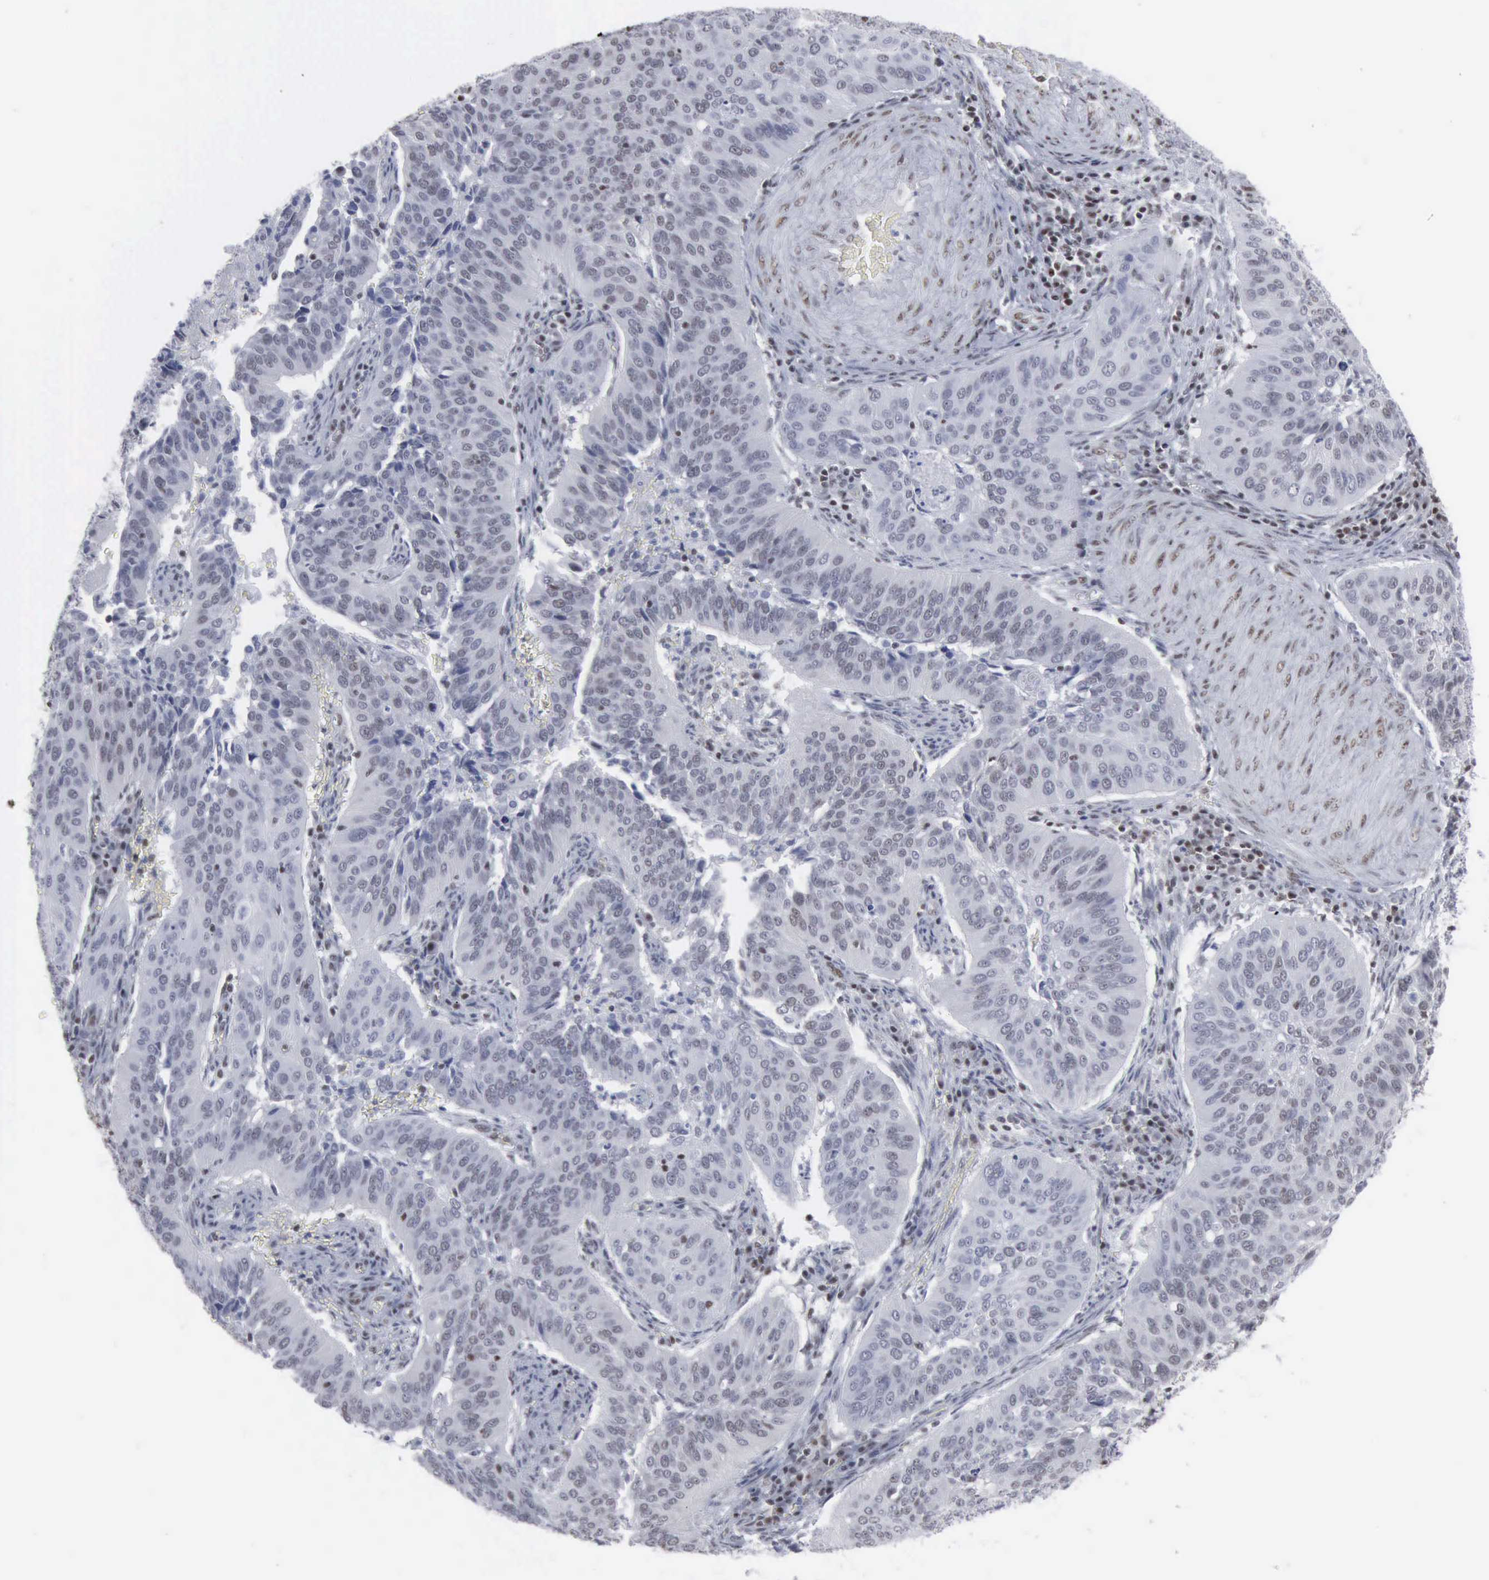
{"staining": {"intensity": "weak", "quantity": "25%-75%", "location": "nuclear"}, "tissue": "cervical cancer", "cell_type": "Tumor cells", "image_type": "cancer", "snomed": [{"axis": "morphology", "description": "Squamous cell carcinoma, NOS"}, {"axis": "topography", "description": "Cervix"}], "caption": "This is a photomicrograph of immunohistochemistry (IHC) staining of cervical cancer (squamous cell carcinoma), which shows weak staining in the nuclear of tumor cells.", "gene": "XPA", "patient": {"sex": "female", "age": 39}}